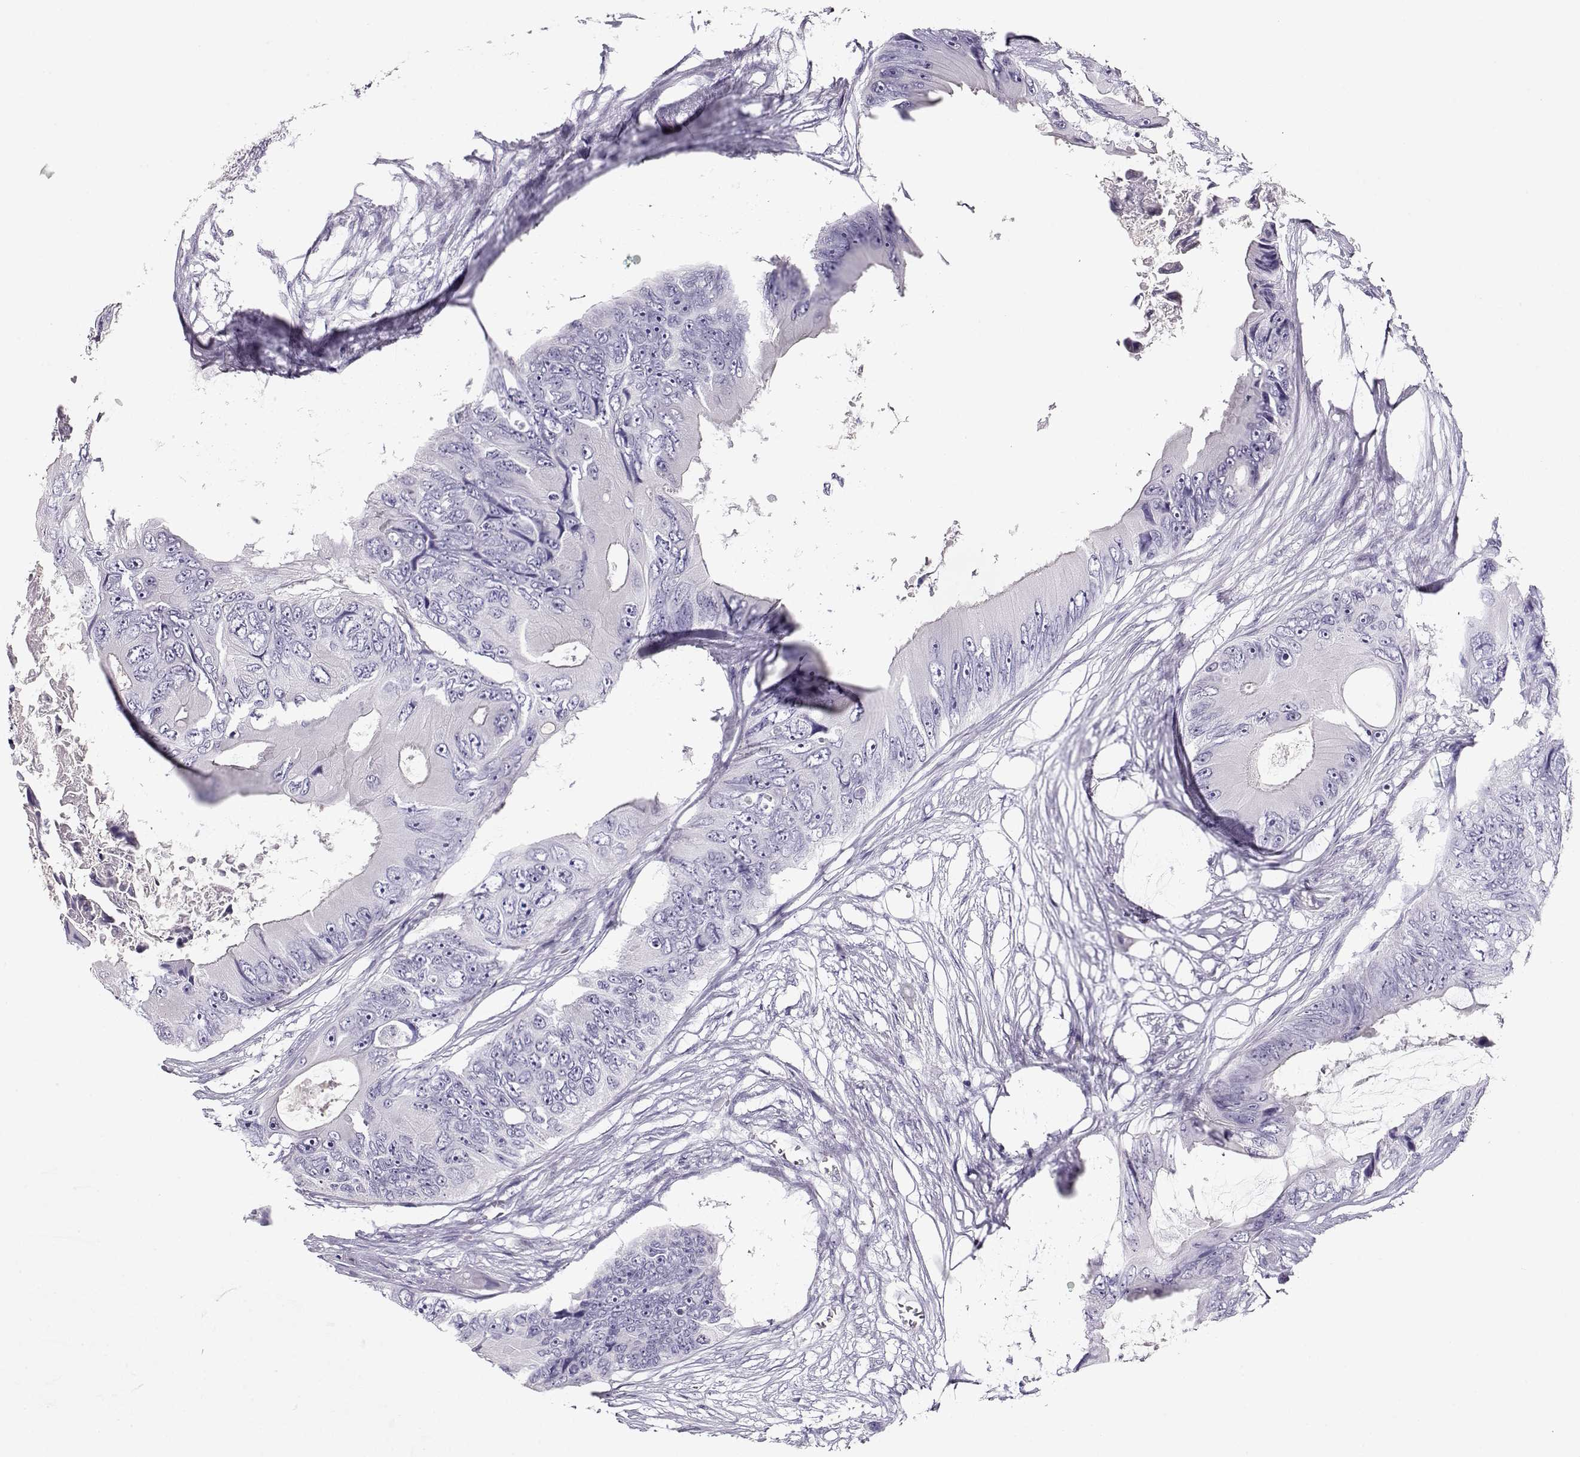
{"staining": {"intensity": "negative", "quantity": "none", "location": "none"}, "tissue": "colorectal cancer", "cell_type": "Tumor cells", "image_type": "cancer", "snomed": [{"axis": "morphology", "description": "Adenocarcinoma, NOS"}, {"axis": "topography", "description": "Rectum"}], "caption": "This photomicrograph is of colorectal cancer stained with immunohistochemistry (IHC) to label a protein in brown with the nuclei are counter-stained blue. There is no positivity in tumor cells.", "gene": "ACTN2", "patient": {"sex": "male", "age": 63}}